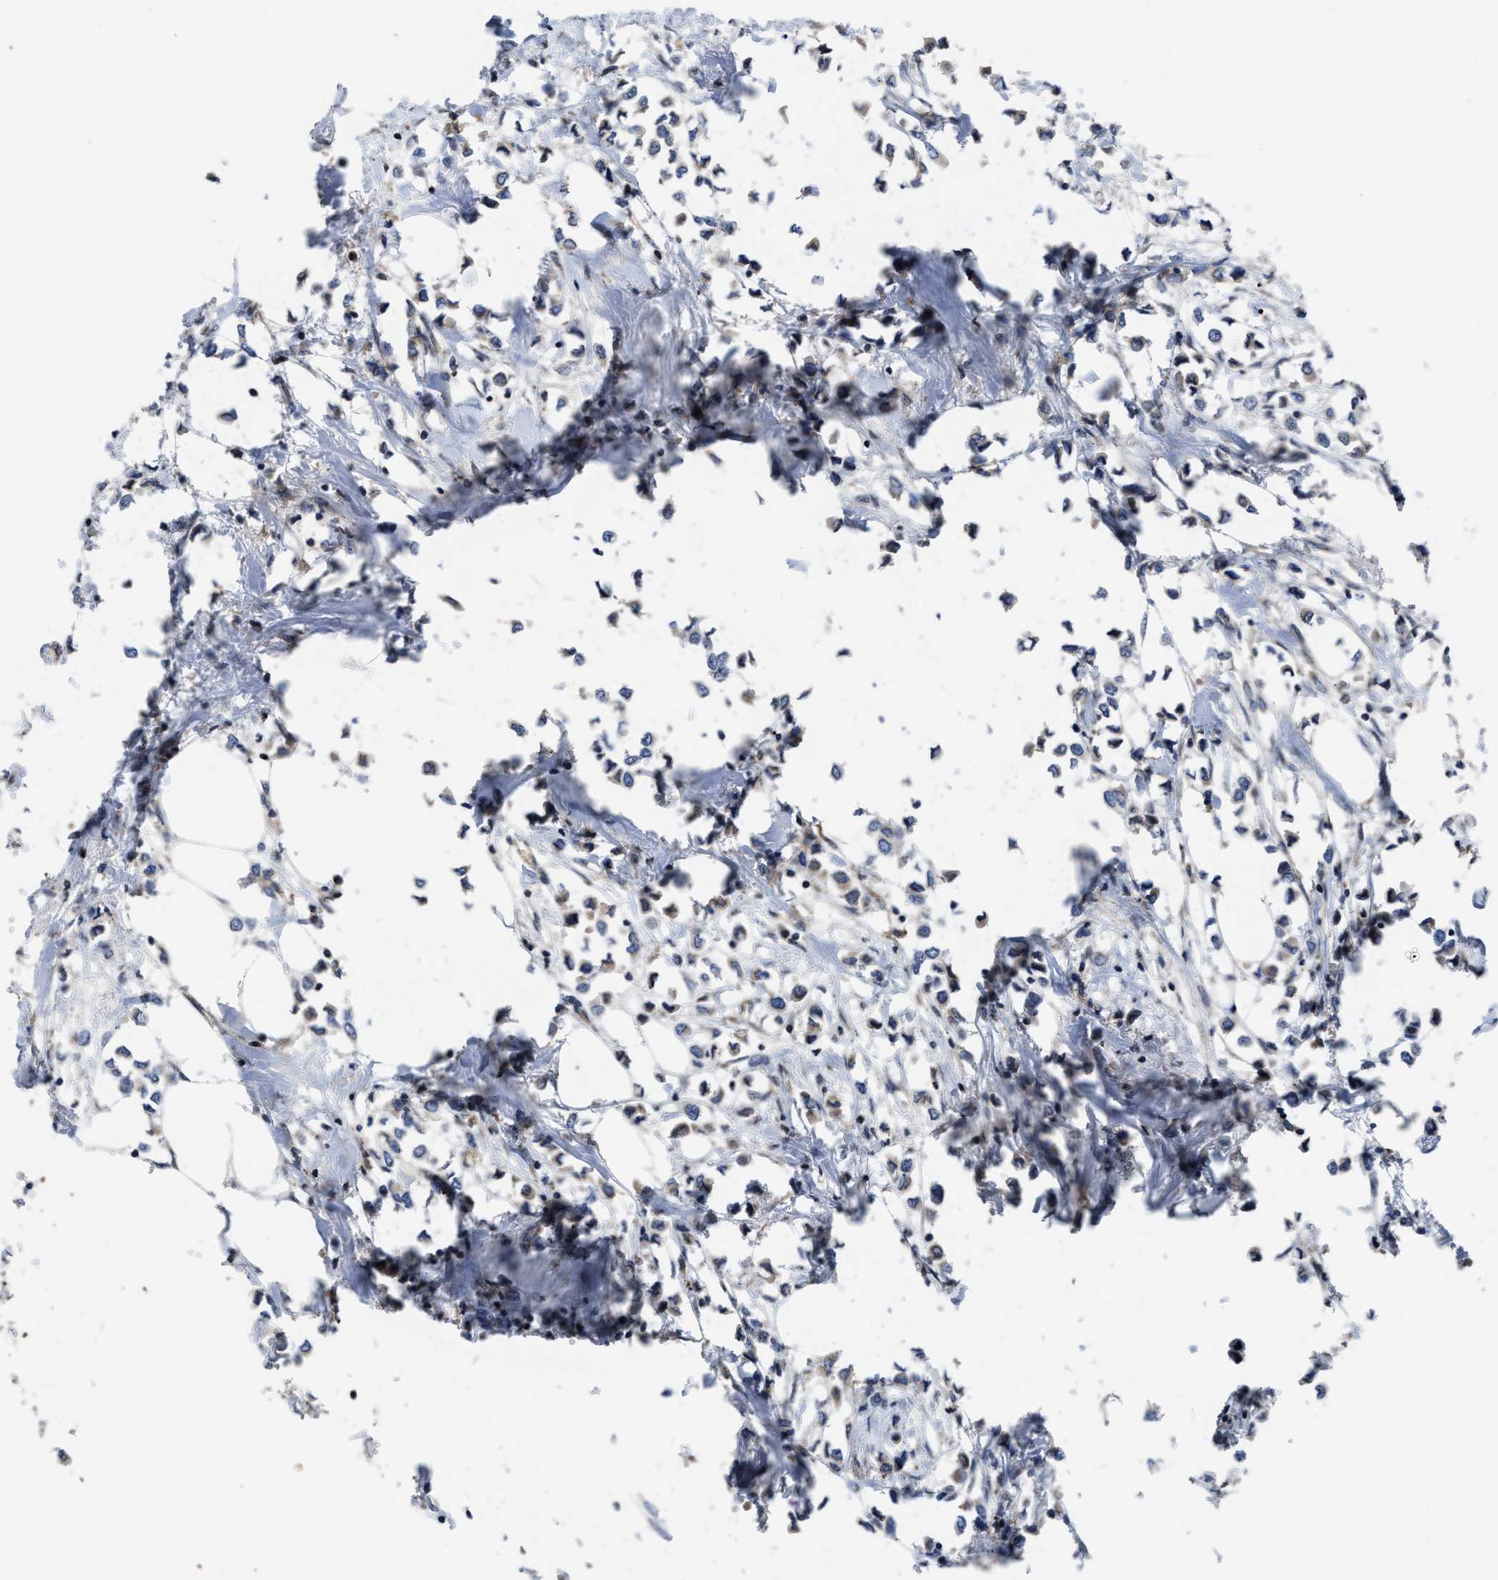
{"staining": {"intensity": "weak", "quantity": "<25%", "location": "cytoplasmic/membranous"}, "tissue": "breast cancer", "cell_type": "Tumor cells", "image_type": "cancer", "snomed": [{"axis": "morphology", "description": "Lobular carcinoma"}, {"axis": "topography", "description": "Breast"}], "caption": "Immunohistochemical staining of lobular carcinoma (breast) shows no significant staining in tumor cells.", "gene": "CACNA1D", "patient": {"sex": "female", "age": 51}}